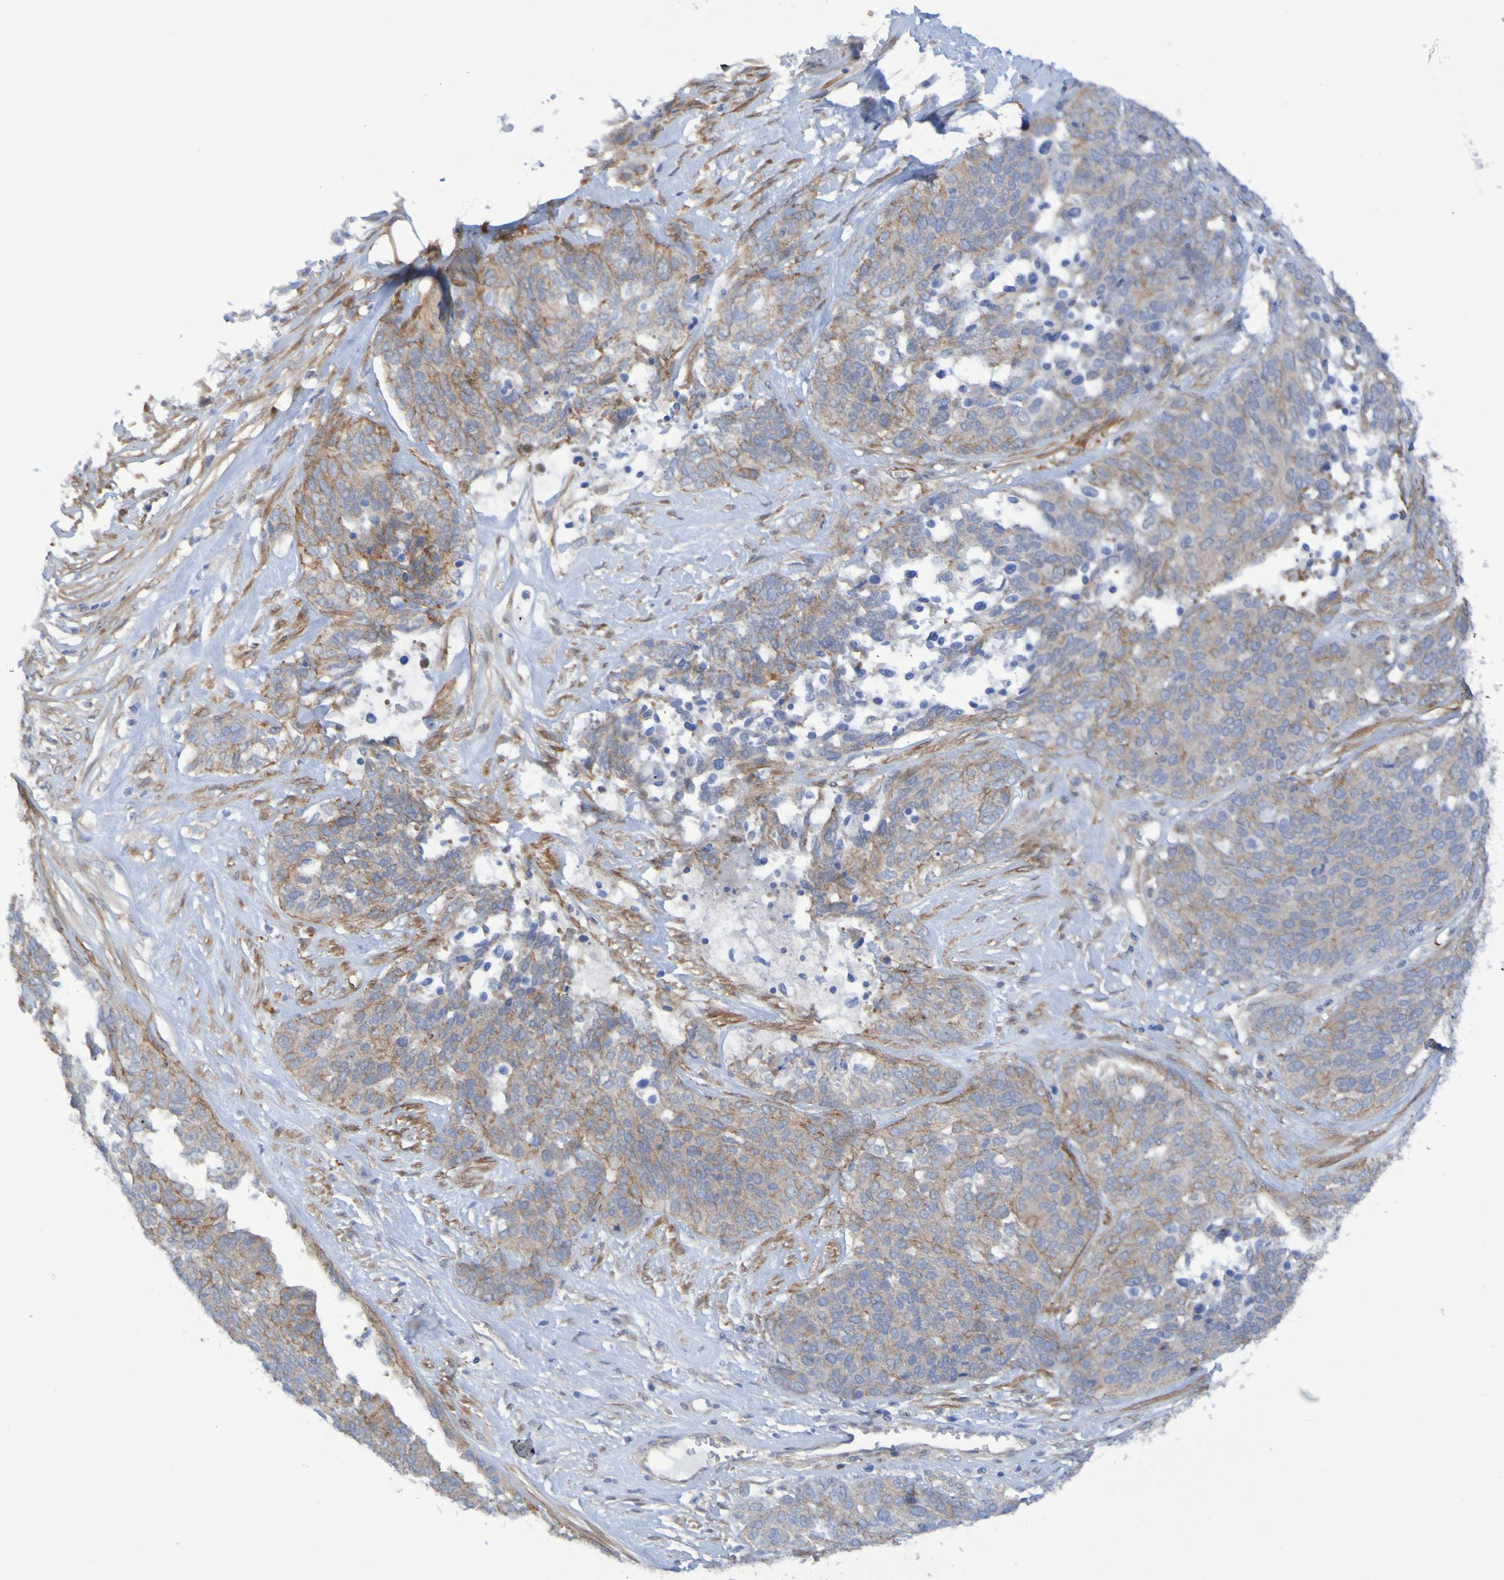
{"staining": {"intensity": "moderate", "quantity": "25%-75%", "location": "cytoplasmic/membranous"}, "tissue": "ovarian cancer", "cell_type": "Tumor cells", "image_type": "cancer", "snomed": [{"axis": "morphology", "description": "Cystadenocarcinoma, serous, NOS"}, {"axis": "topography", "description": "Ovary"}], "caption": "There is medium levels of moderate cytoplasmic/membranous expression in tumor cells of ovarian cancer (serous cystadenocarcinoma), as demonstrated by immunohistochemical staining (brown color).", "gene": "LPP", "patient": {"sex": "female", "age": 44}}